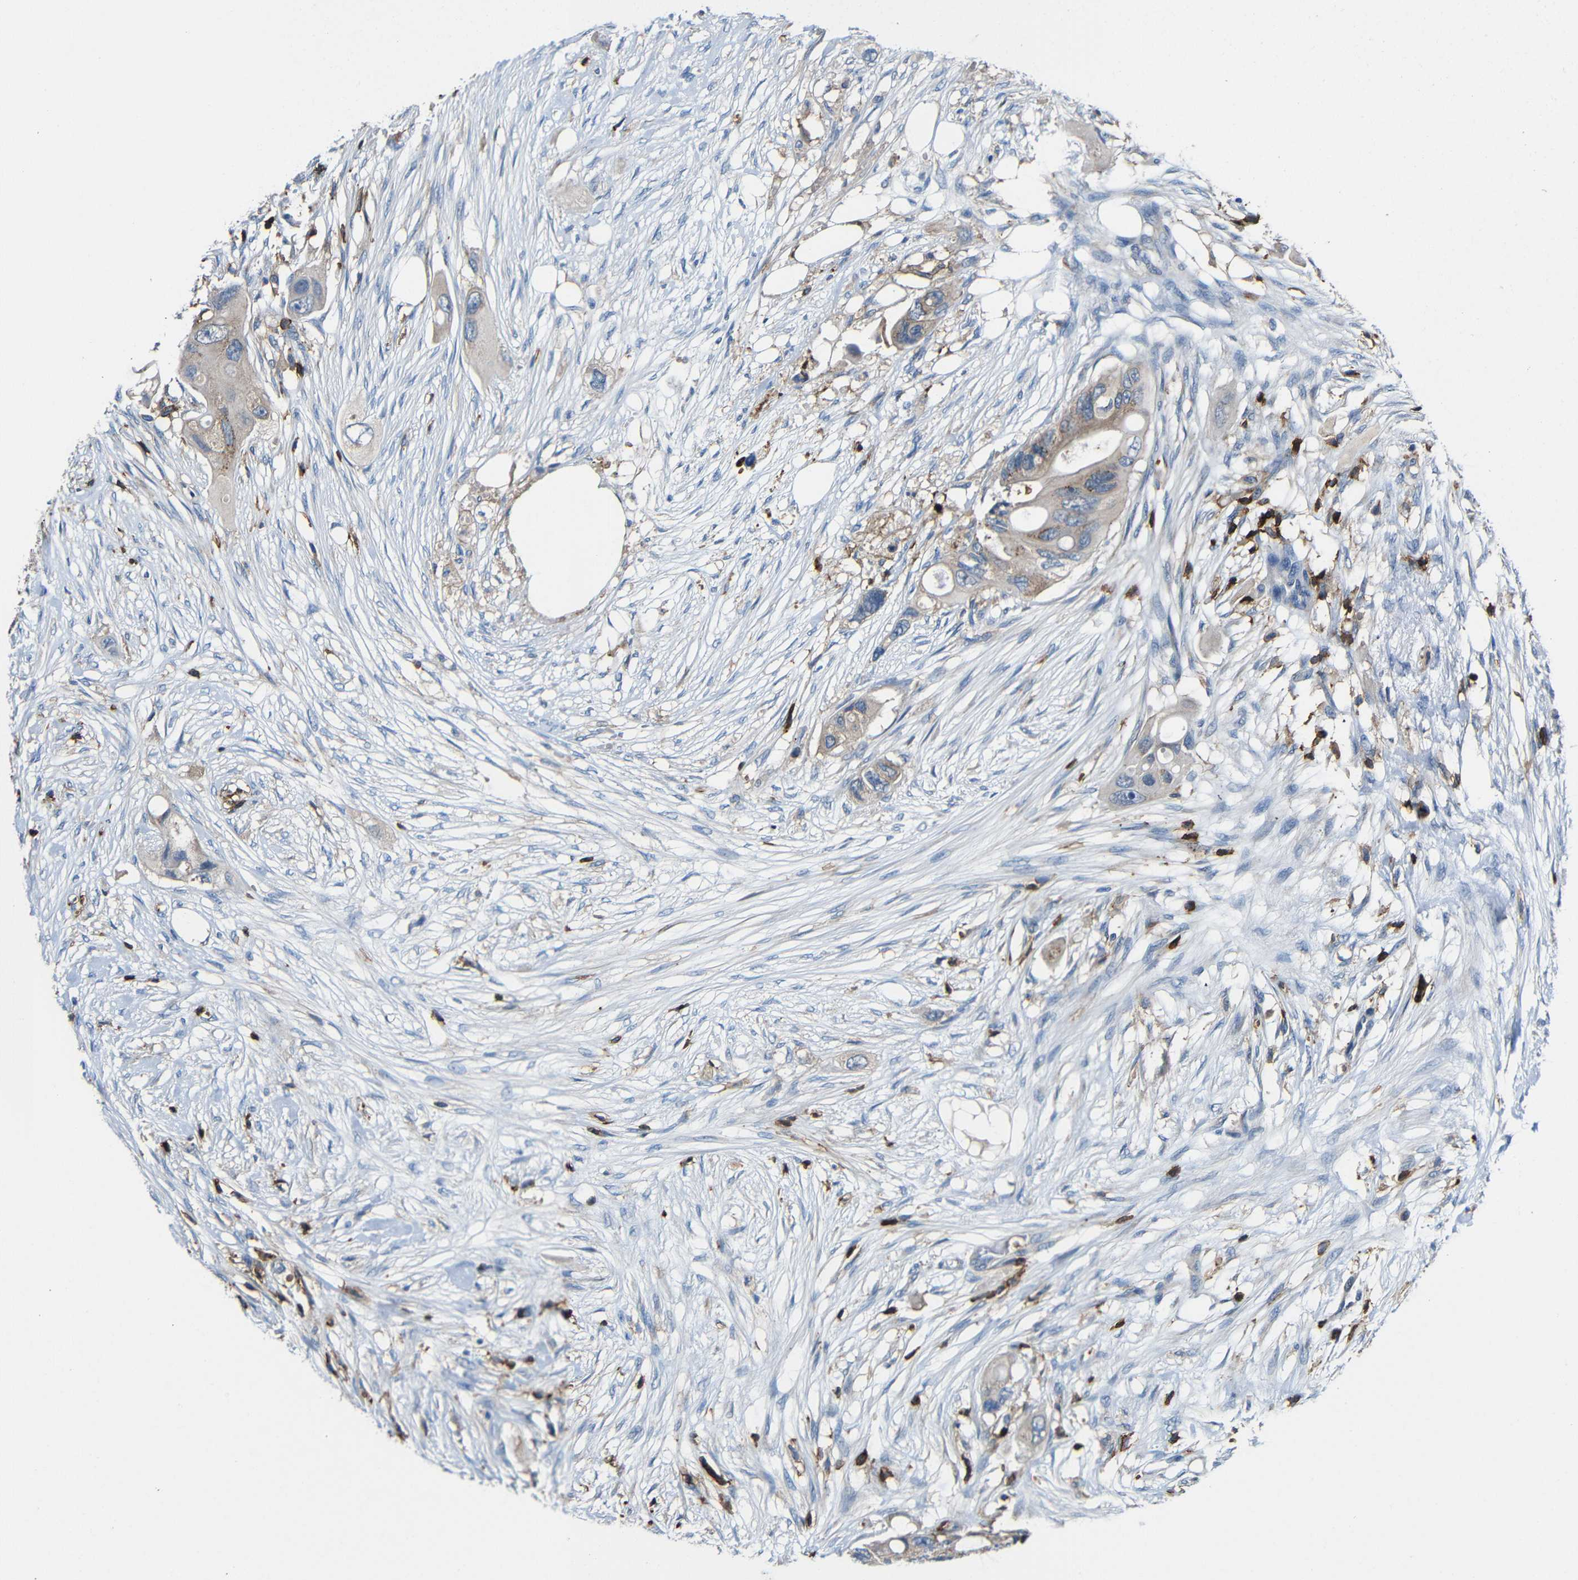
{"staining": {"intensity": "moderate", "quantity": "<25%", "location": "cytoplasmic/membranous"}, "tissue": "colorectal cancer", "cell_type": "Tumor cells", "image_type": "cancer", "snomed": [{"axis": "morphology", "description": "Adenocarcinoma, NOS"}, {"axis": "topography", "description": "Colon"}], "caption": "Brown immunohistochemical staining in human adenocarcinoma (colorectal) displays moderate cytoplasmic/membranous expression in about <25% of tumor cells. Nuclei are stained in blue.", "gene": "P2RY12", "patient": {"sex": "female", "age": 57}}